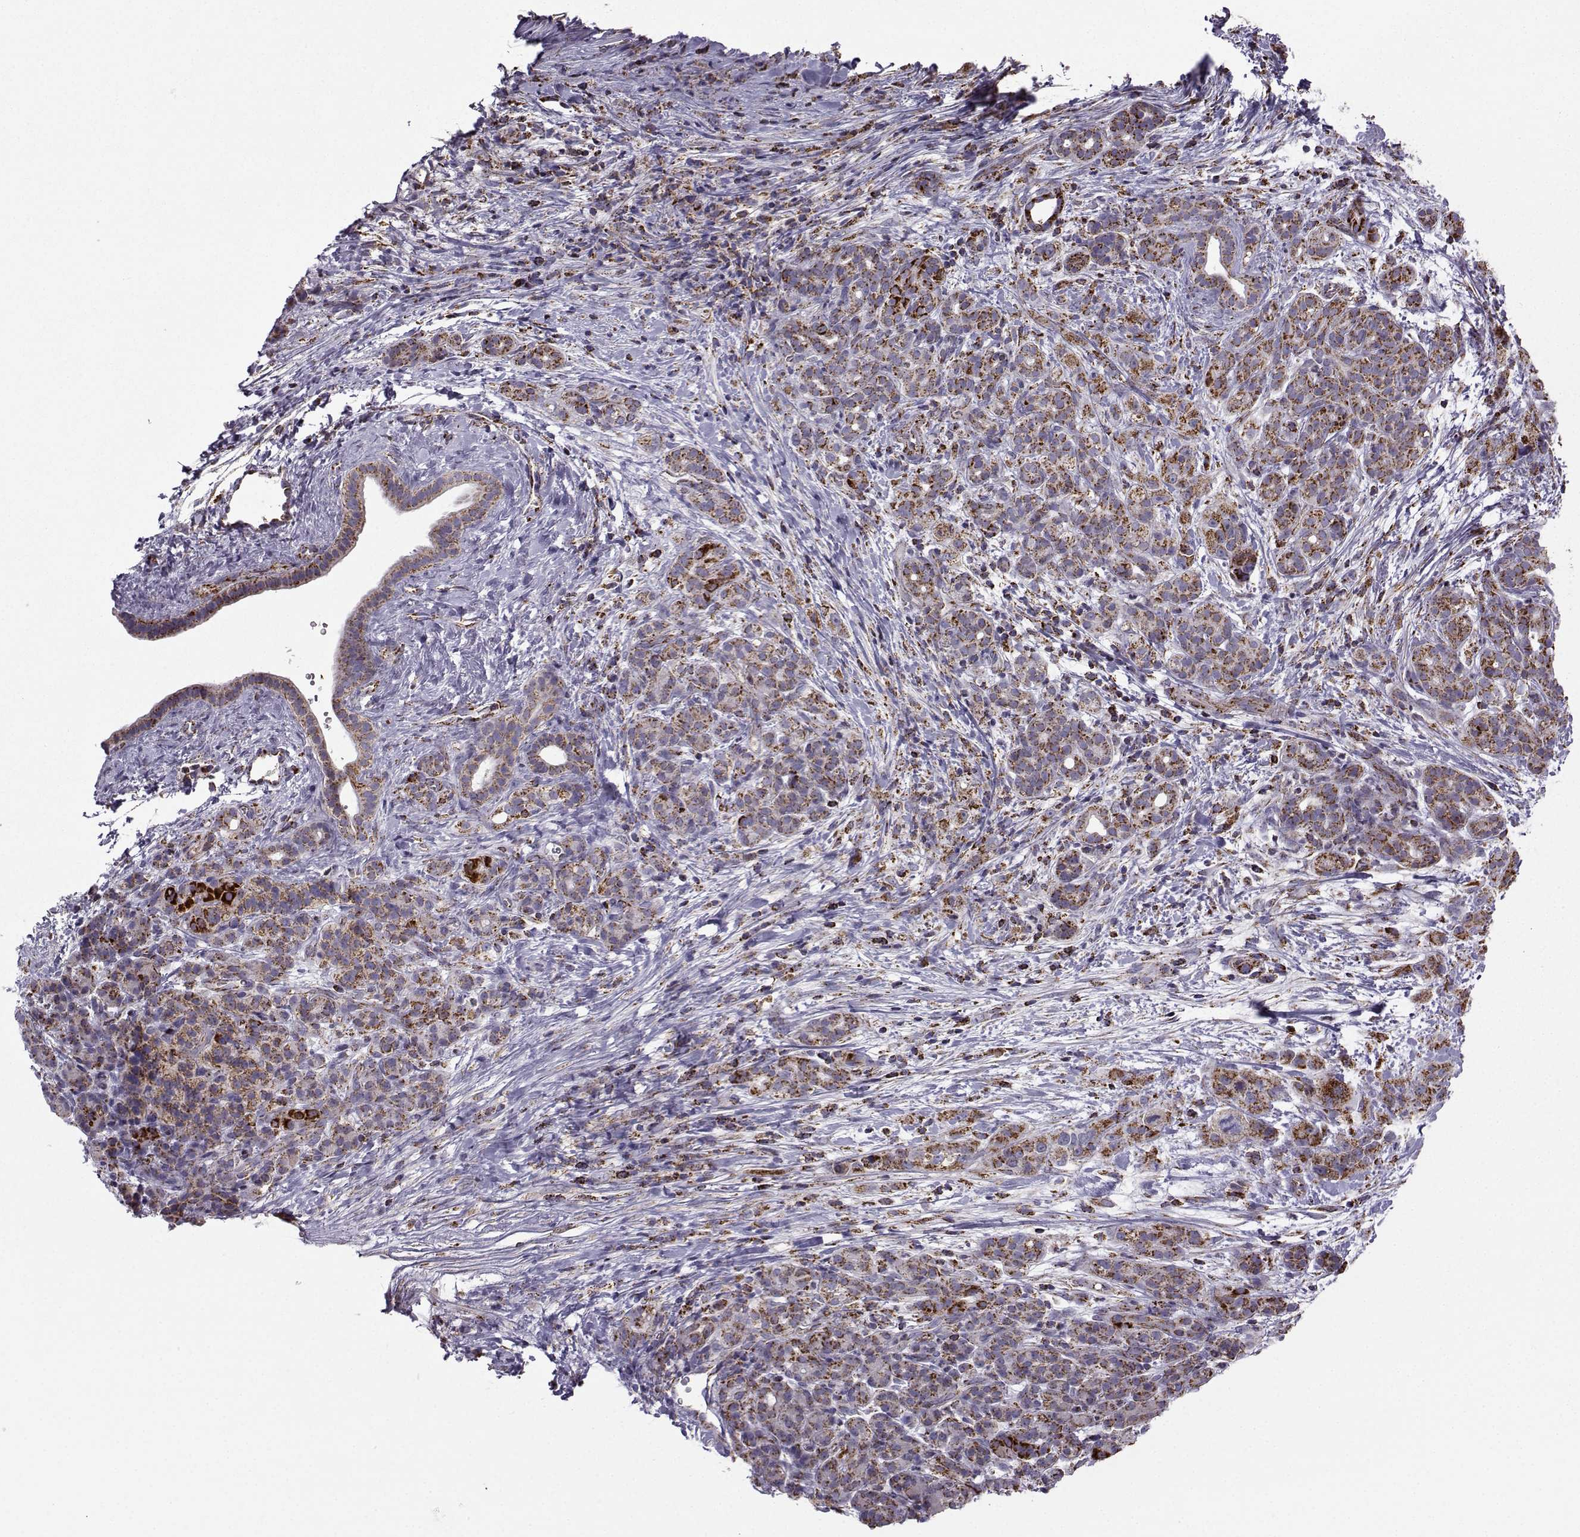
{"staining": {"intensity": "strong", "quantity": "25%-75%", "location": "cytoplasmic/membranous"}, "tissue": "pancreatic cancer", "cell_type": "Tumor cells", "image_type": "cancer", "snomed": [{"axis": "morphology", "description": "Adenocarcinoma, NOS"}, {"axis": "topography", "description": "Pancreas"}], "caption": "High-magnification brightfield microscopy of adenocarcinoma (pancreatic) stained with DAB (brown) and counterstained with hematoxylin (blue). tumor cells exhibit strong cytoplasmic/membranous positivity is present in approximately25%-75% of cells. Nuclei are stained in blue.", "gene": "NECAB3", "patient": {"sex": "male", "age": 44}}